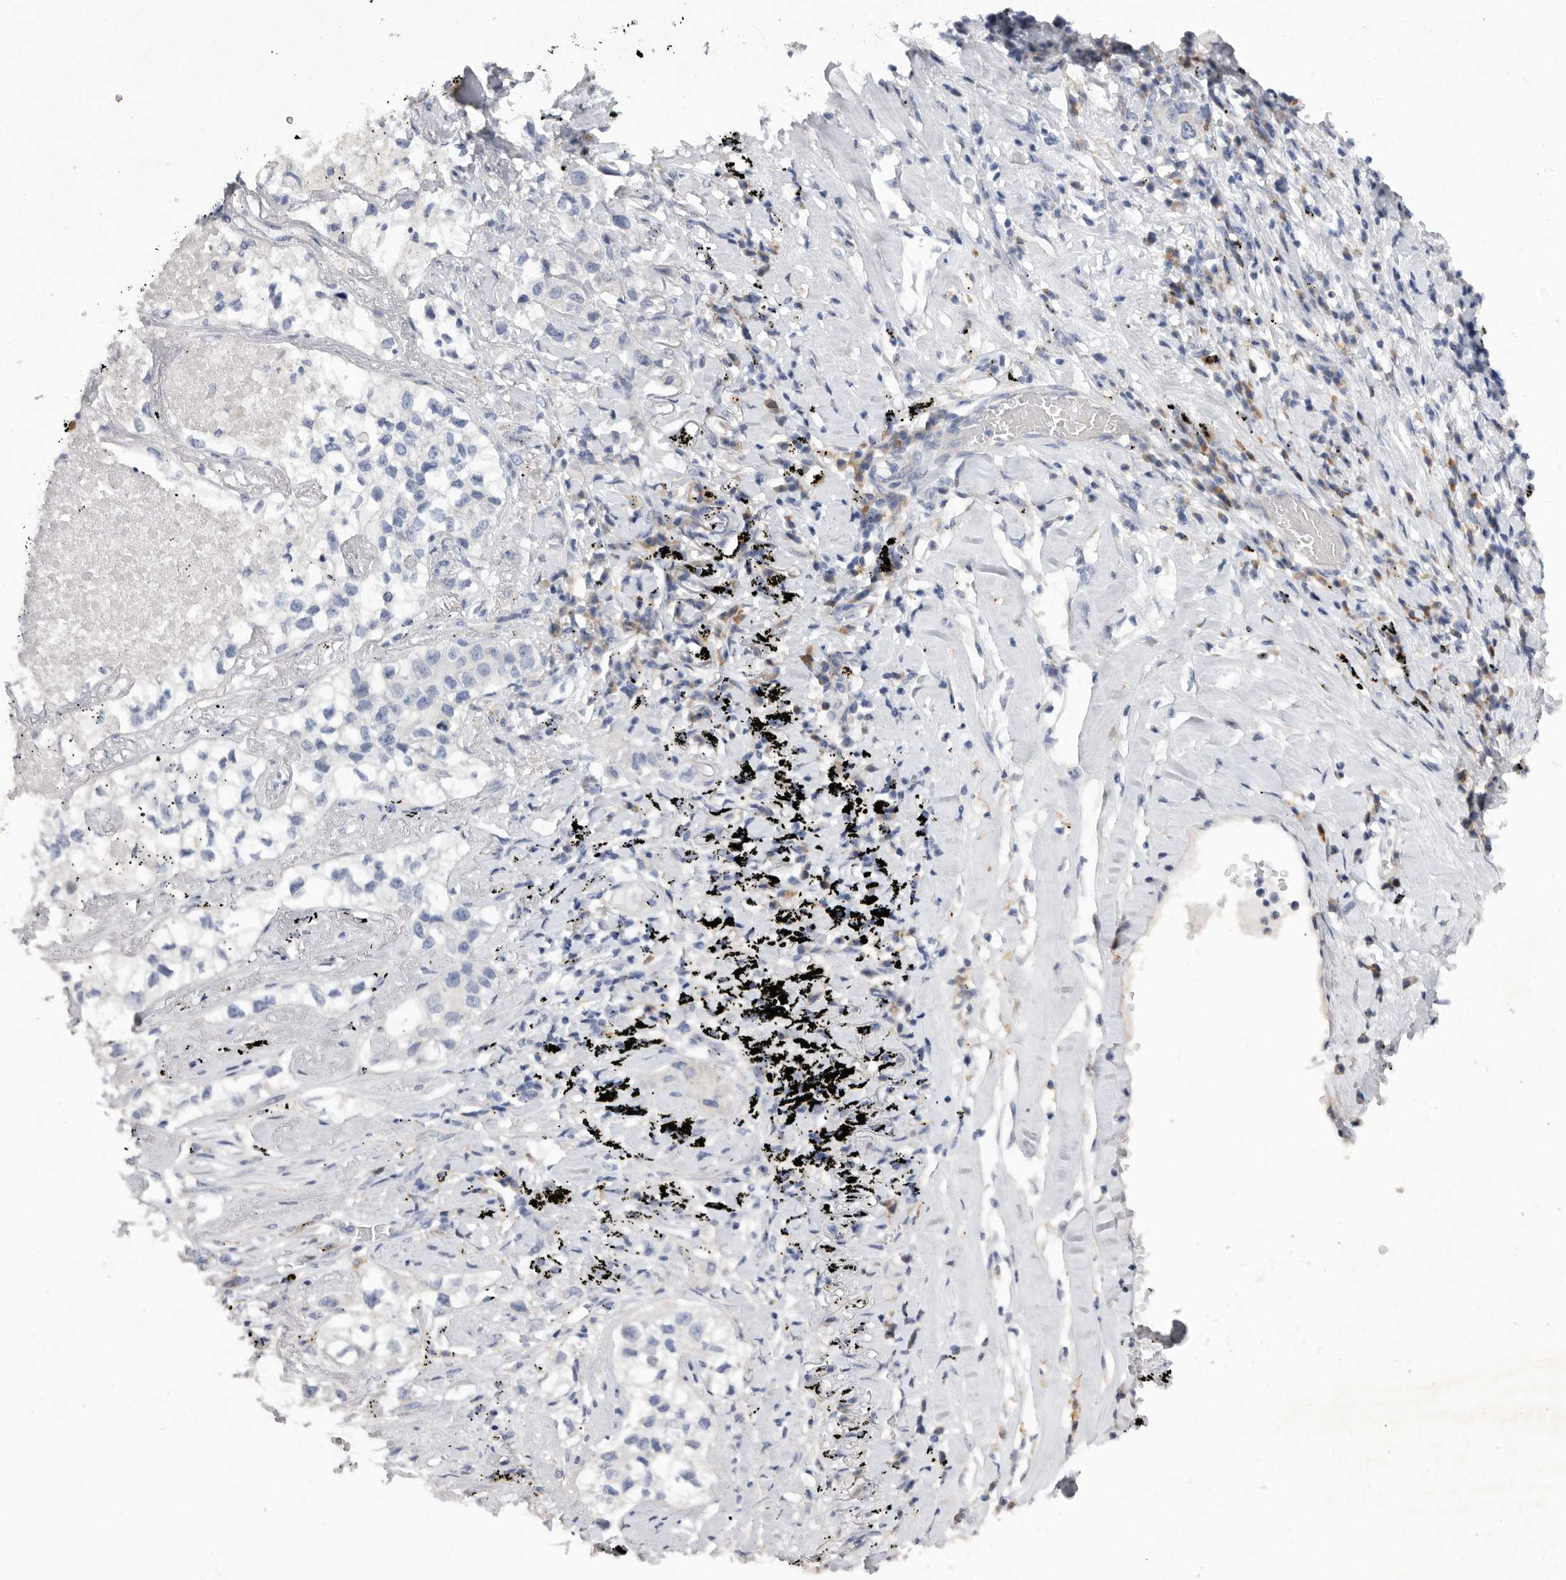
{"staining": {"intensity": "negative", "quantity": "none", "location": "none"}, "tissue": "lung cancer", "cell_type": "Tumor cells", "image_type": "cancer", "snomed": [{"axis": "morphology", "description": "Adenocarcinoma, NOS"}, {"axis": "topography", "description": "Lung"}], "caption": "Tumor cells are negative for protein expression in human adenocarcinoma (lung).", "gene": "EDEM3", "patient": {"sex": "male", "age": 63}}